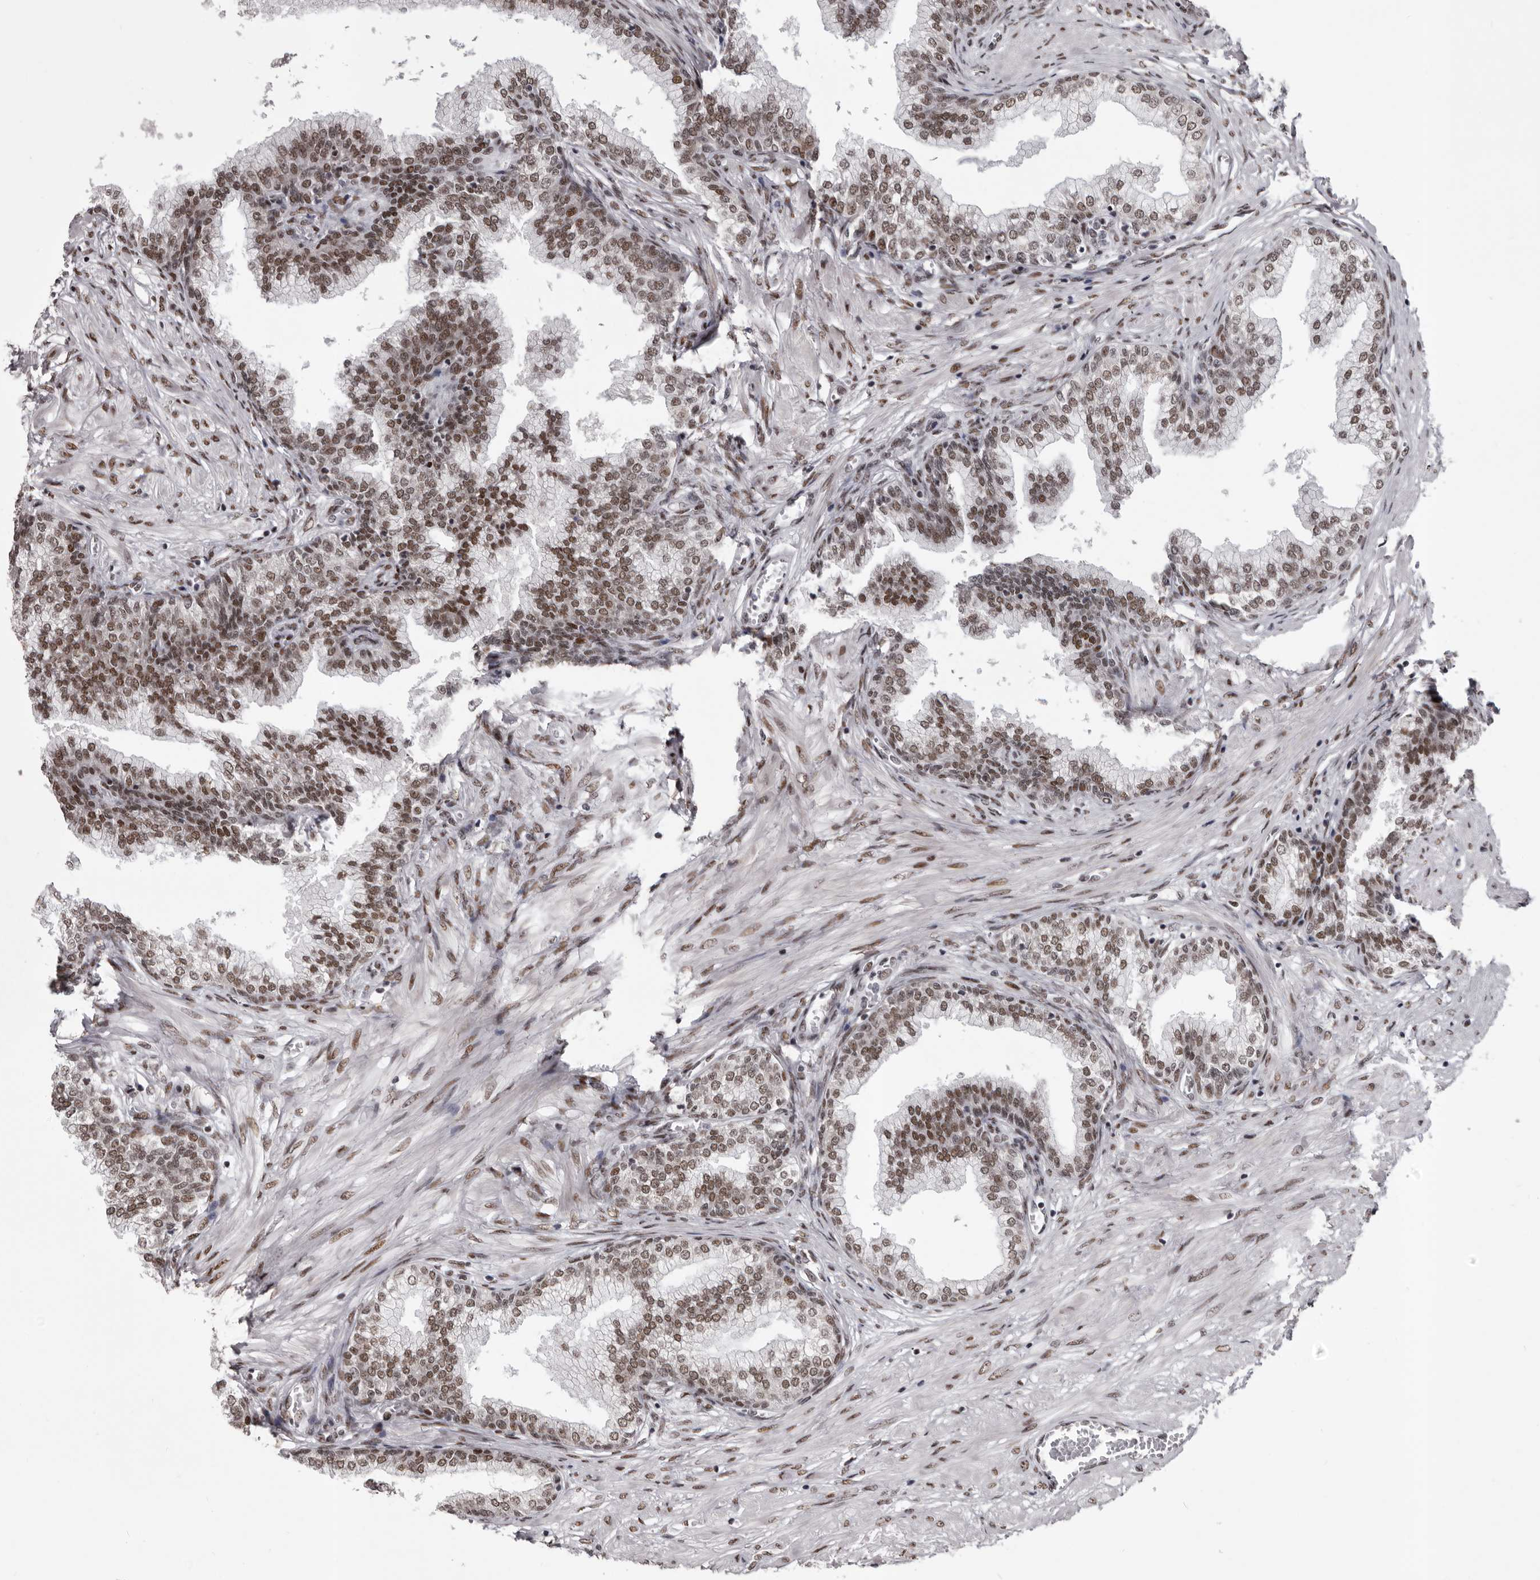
{"staining": {"intensity": "strong", "quantity": ">75%", "location": "nuclear"}, "tissue": "prostate", "cell_type": "Glandular cells", "image_type": "normal", "snomed": [{"axis": "morphology", "description": "Normal tissue, NOS"}, {"axis": "morphology", "description": "Urothelial carcinoma, Low grade"}, {"axis": "topography", "description": "Urinary bladder"}, {"axis": "topography", "description": "Prostate"}], "caption": "The micrograph displays staining of unremarkable prostate, revealing strong nuclear protein expression (brown color) within glandular cells.", "gene": "NUMA1", "patient": {"sex": "male", "age": 60}}